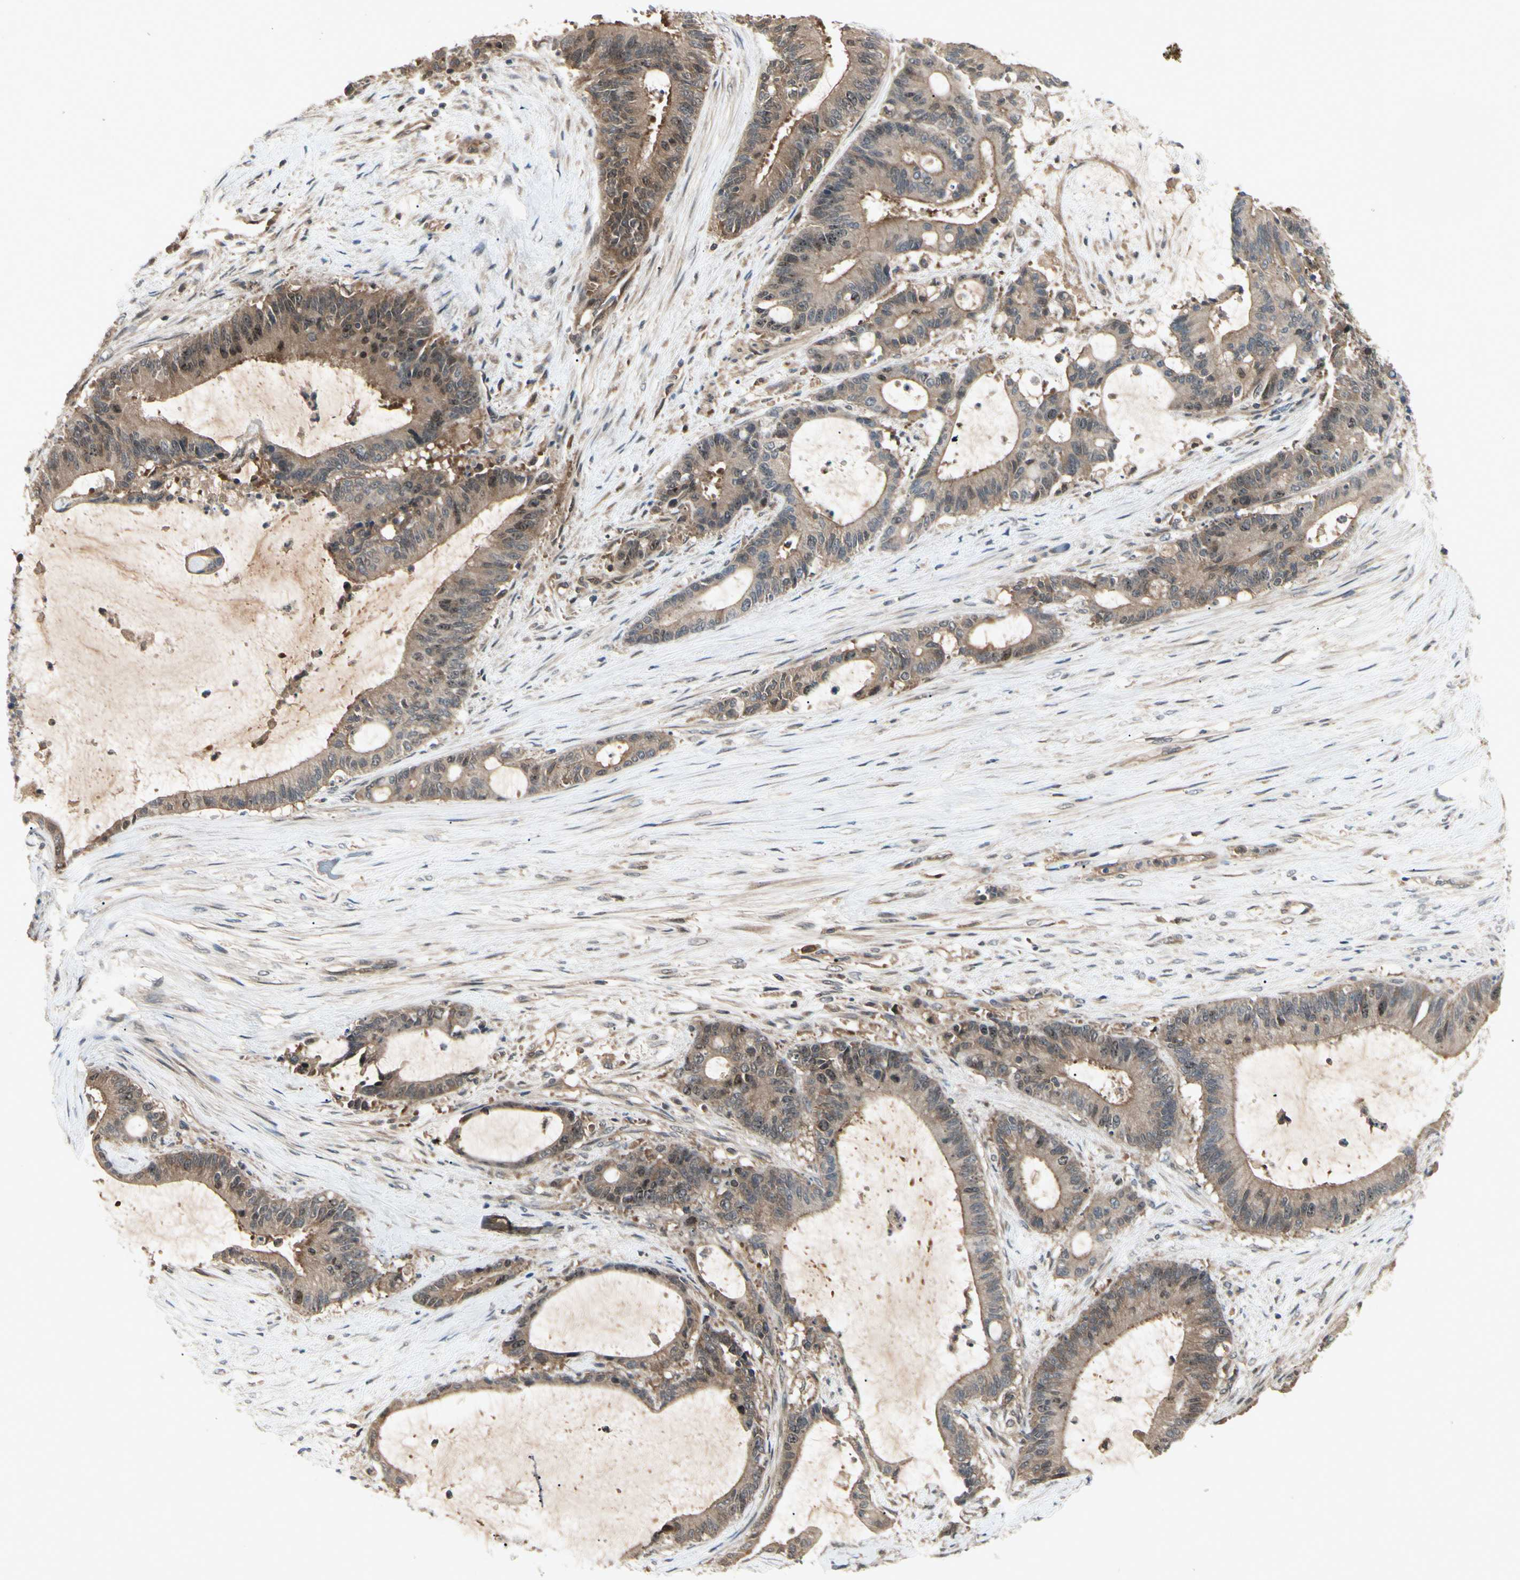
{"staining": {"intensity": "moderate", "quantity": ">75%", "location": "cytoplasmic/membranous,nuclear"}, "tissue": "liver cancer", "cell_type": "Tumor cells", "image_type": "cancer", "snomed": [{"axis": "morphology", "description": "Cholangiocarcinoma"}, {"axis": "topography", "description": "Liver"}], "caption": "Protein expression analysis of liver cancer (cholangiocarcinoma) exhibits moderate cytoplasmic/membranous and nuclear positivity in approximately >75% of tumor cells.", "gene": "RNF14", "patient": {"sex": "female", "age": 73}}